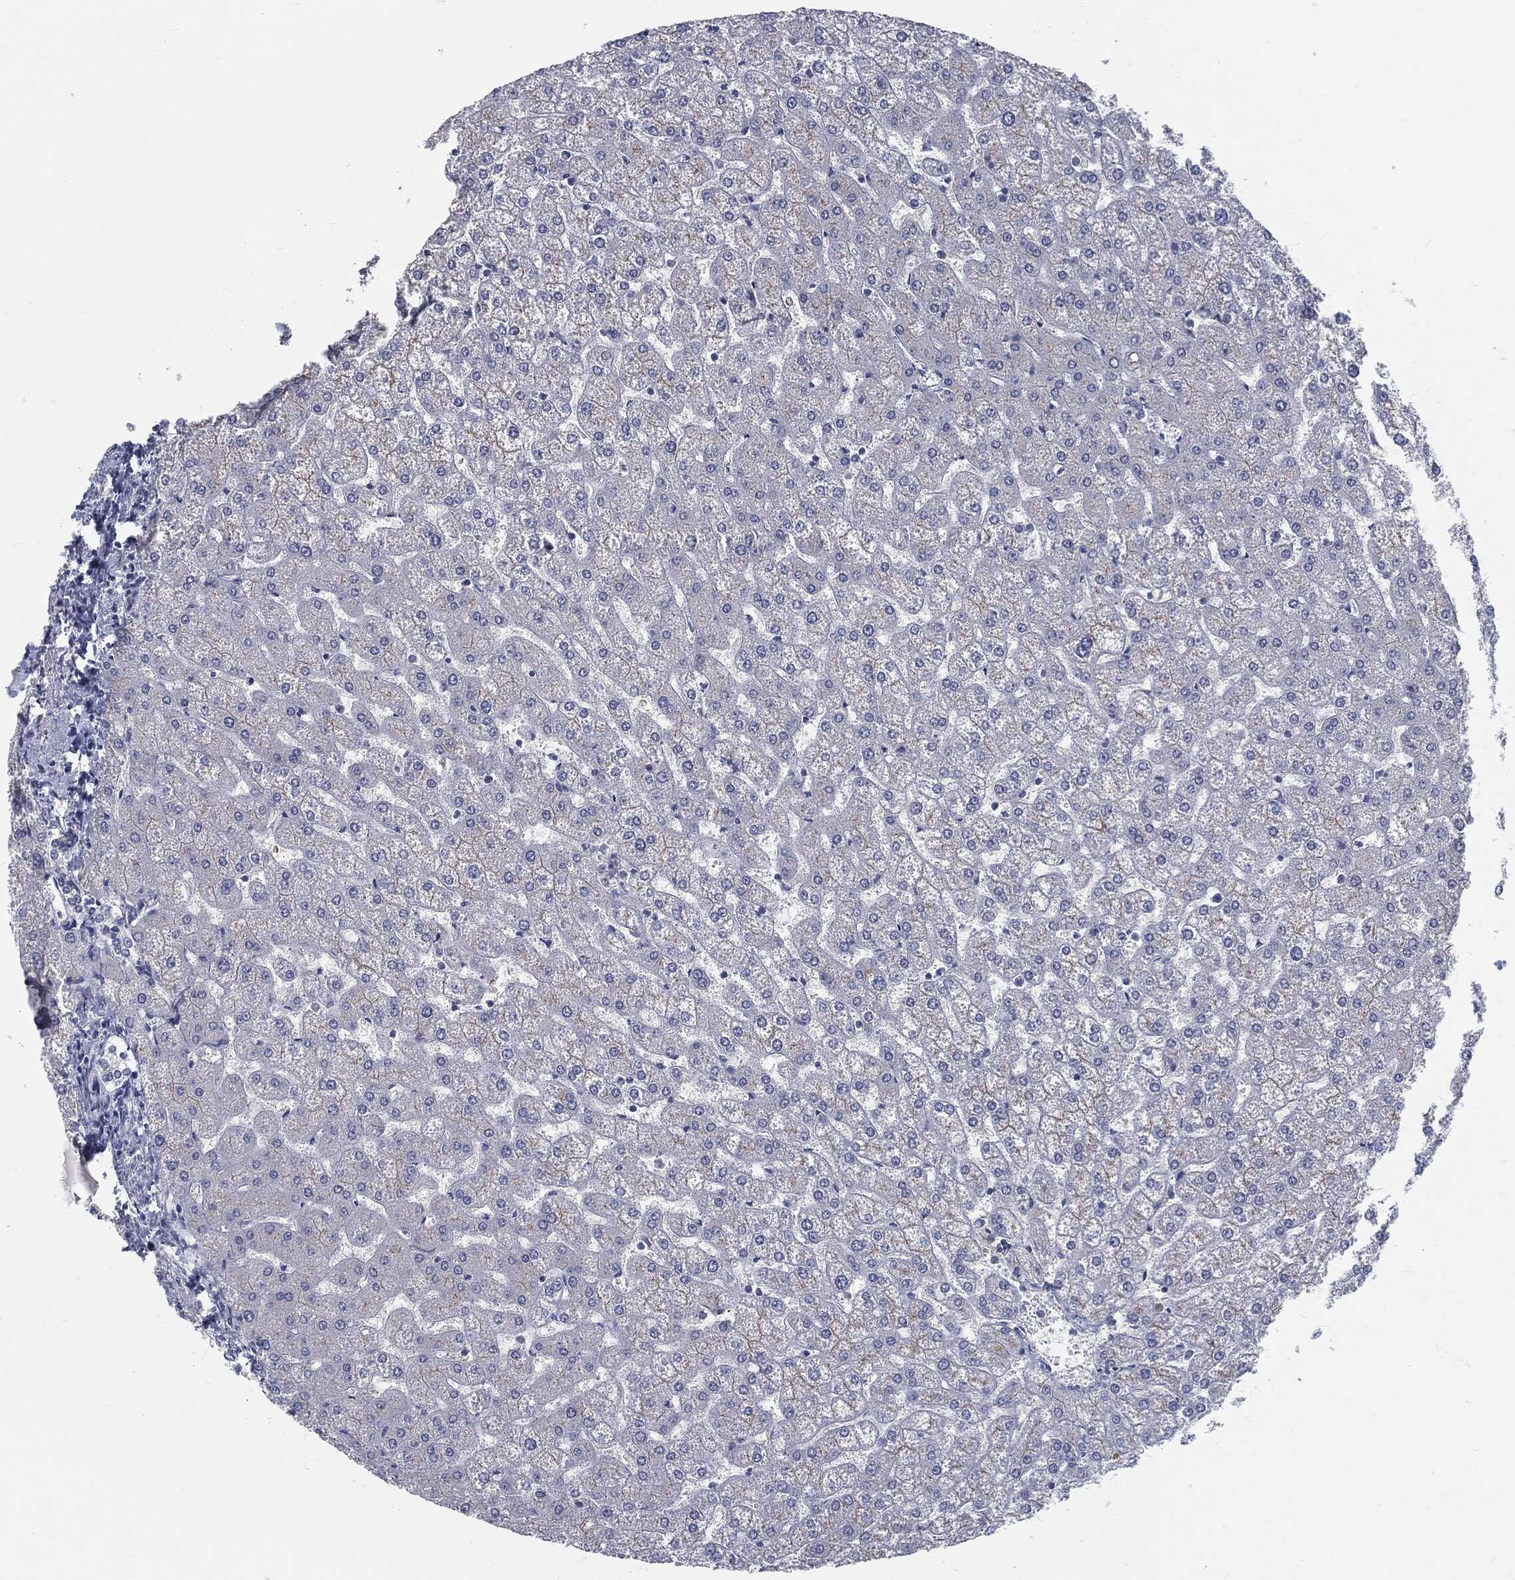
{"staining": {"intensity": "negative", "quantity": "none", "location": "none"}, "tissue": "liver", "cell_type": "Cholangiocytes", "image_type": "normal", "snomed": [{"axis": "morphology", "description": "Normal tissue, NOS"}, {"axis": "topography", "description": "Liver"}], "caption": "Protein analysis of benign liver demonstrates no significant positivity in cholangiocytes. Nuclei are stained in blue.", "gene": "MST1", "patient": {"sex": "female", "age": 32}}